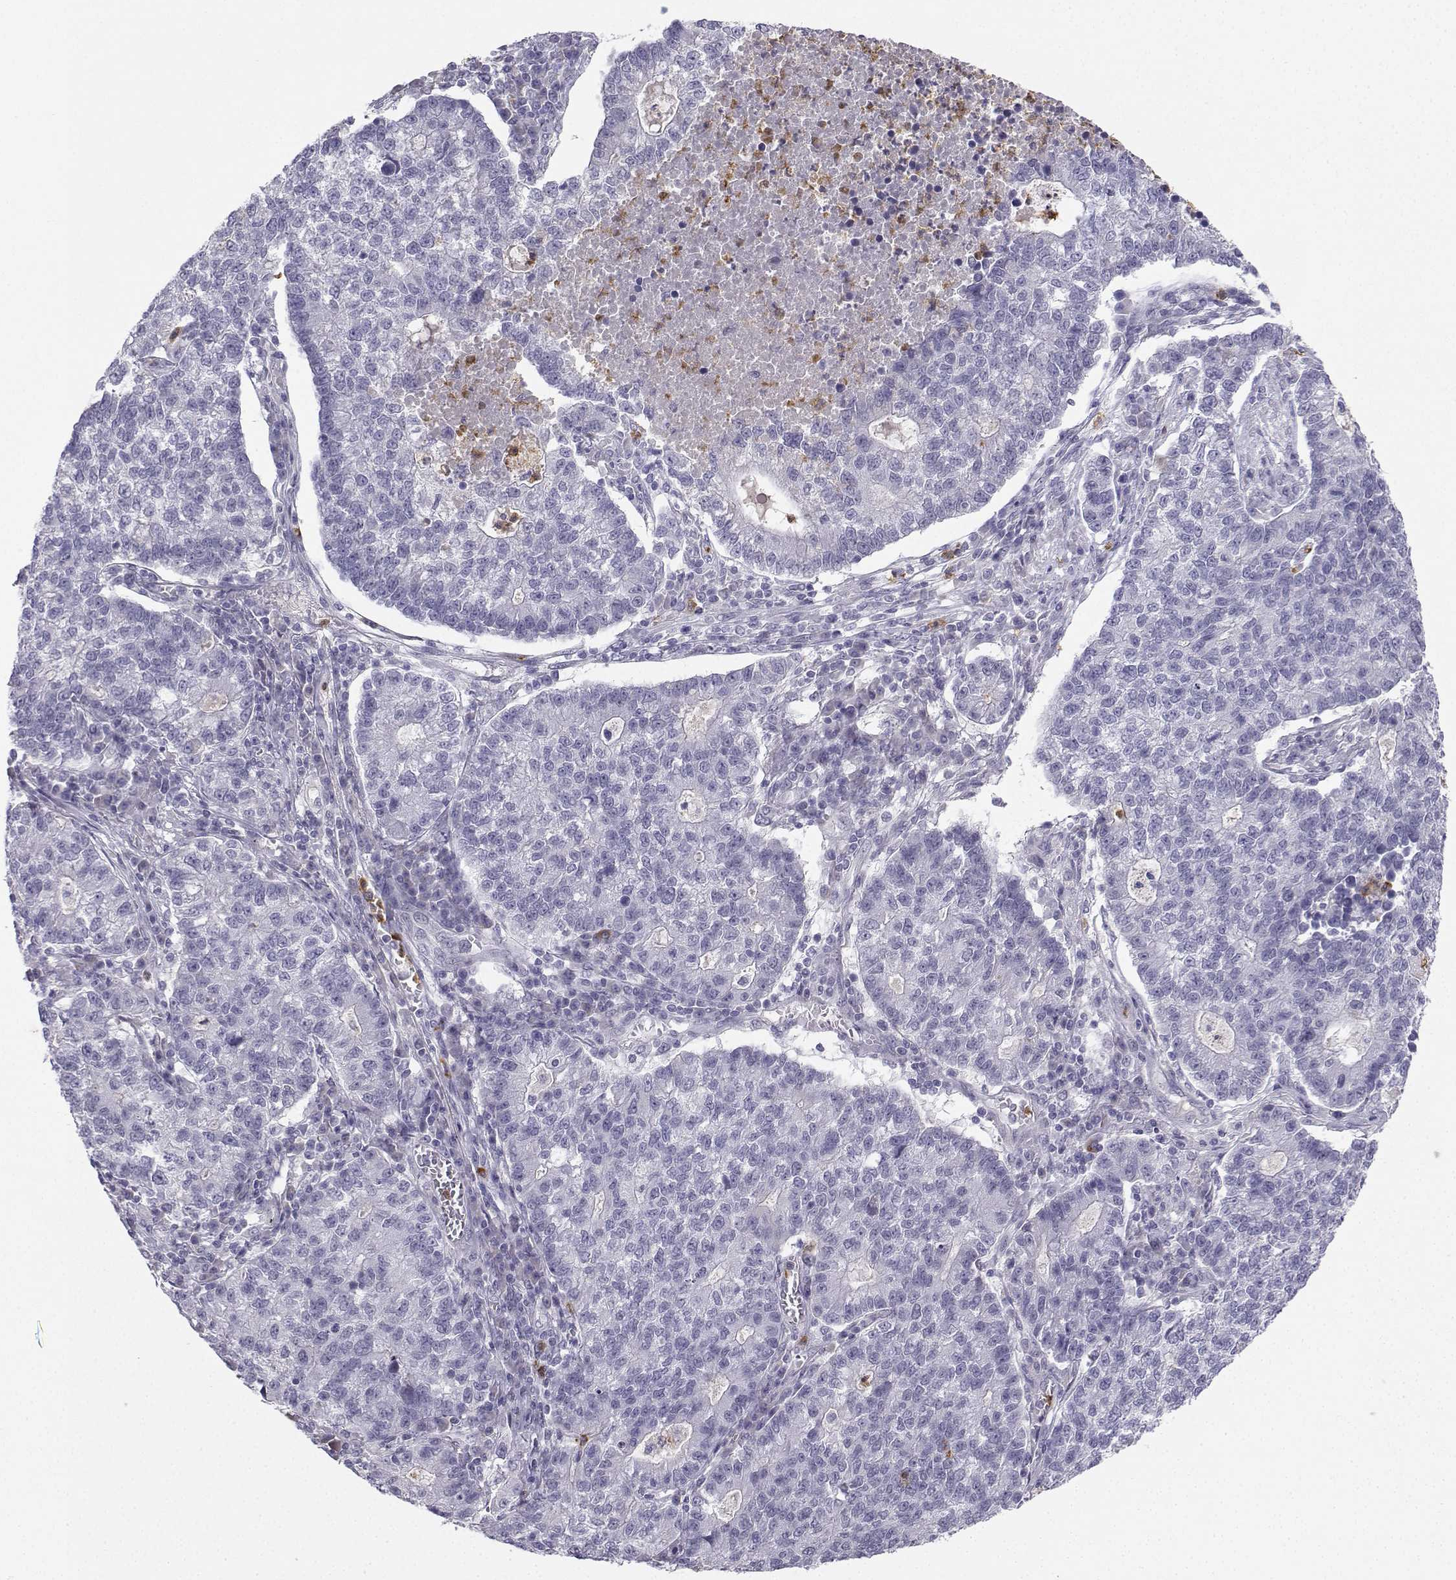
{"staining": {"intensity": "negative", "quantity": "none", "location": "none"}, "tissue": "lung cancer", "cell_type": "Tumor cells", "image_type": "cancer", "snomed": [{"axis": "morphology", "description": "Adenocarcinoma, NOS"}, {"axis": "topography", "description": "Lung"}], "caption": "DAB immunohistochemical staining of human lung adenocarcinoma exhibits no significant expression in tumor cells. (Immunohistochemistry, brightfield microscopy, high magnification).", "gene": "CALY", "patient": {"sex": "male", "age": 57}}